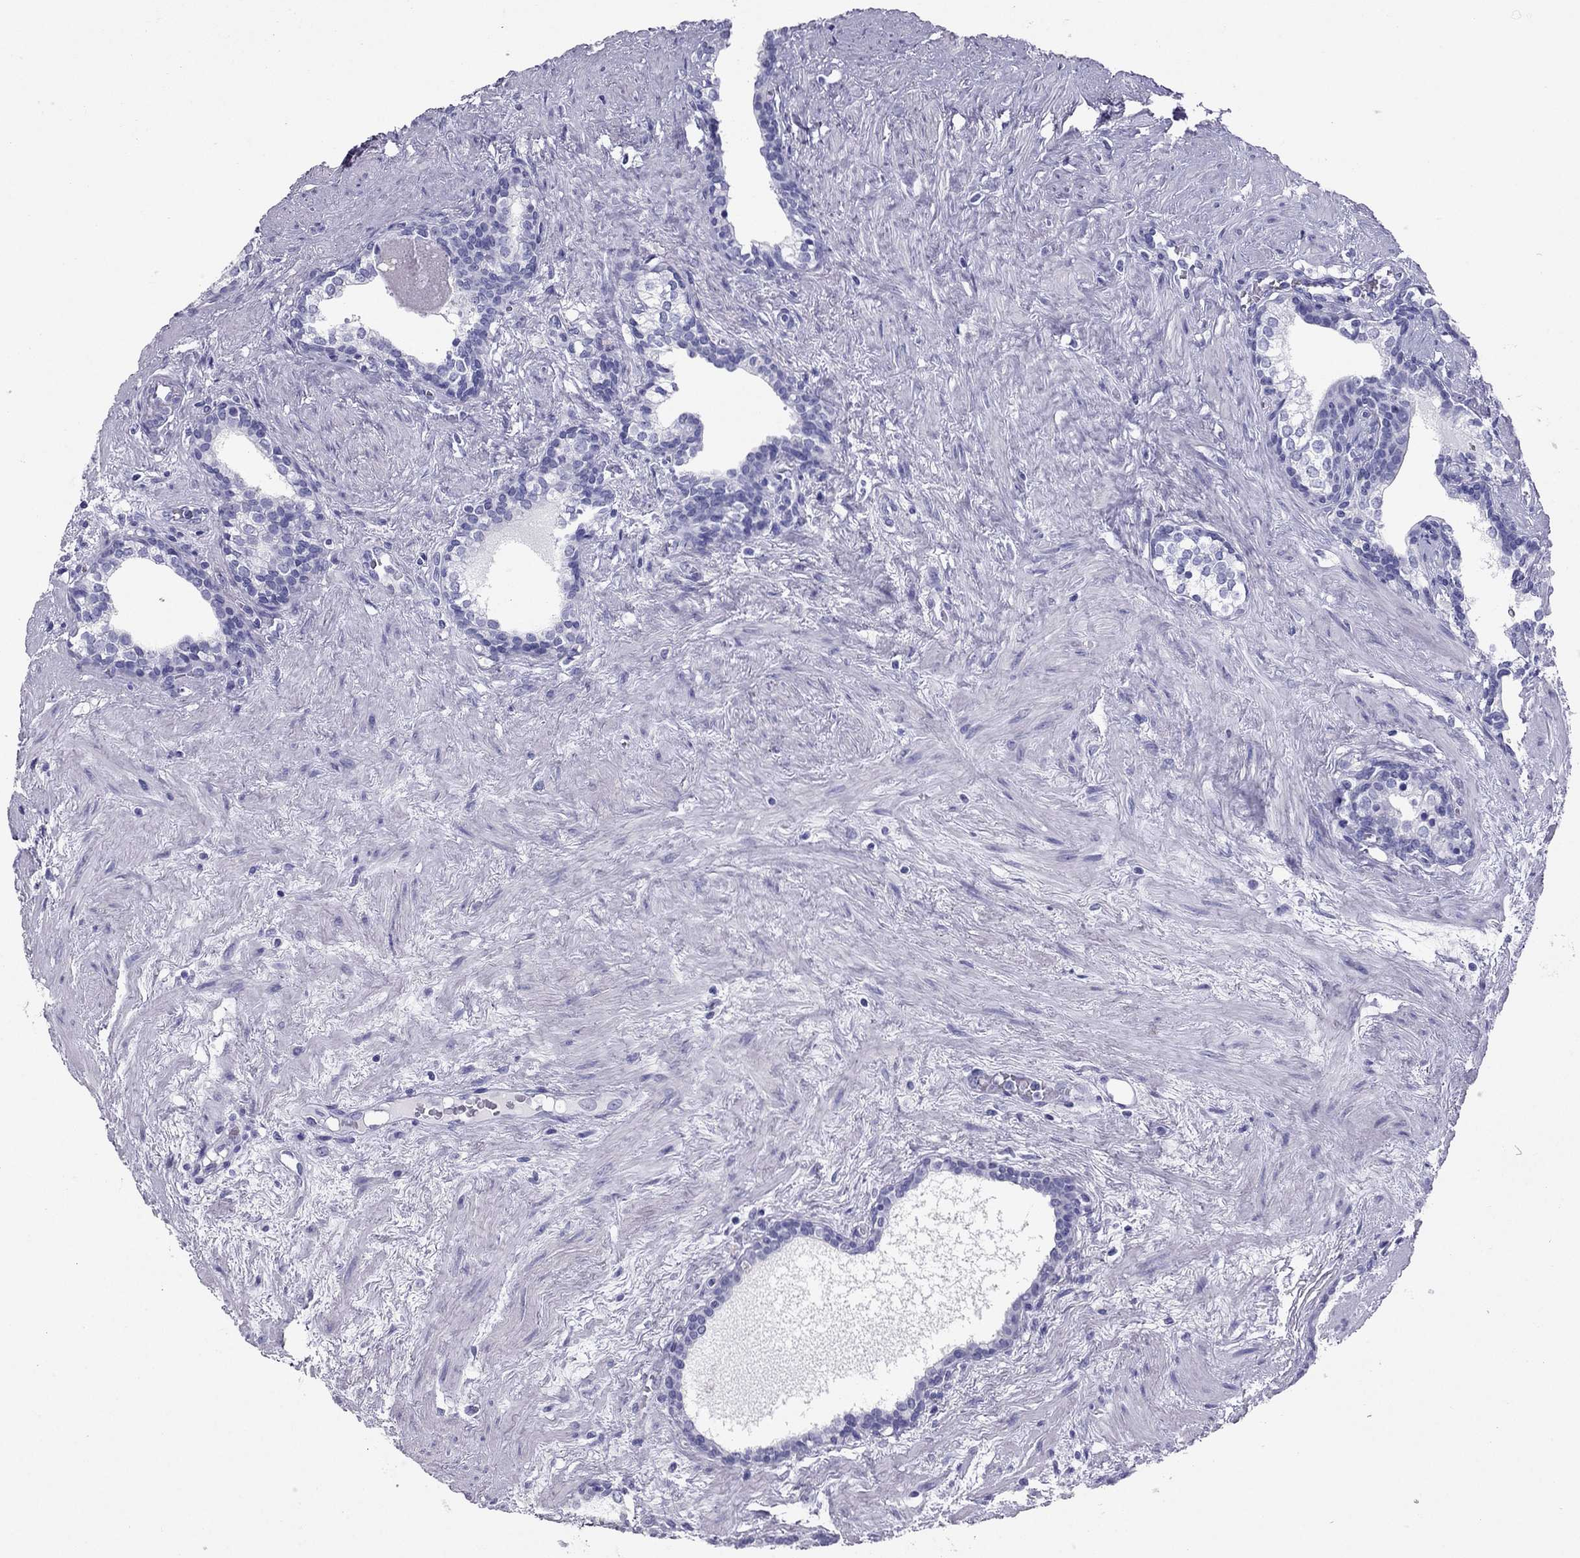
{"staining": {"intensity": "negative", "quantity": "none", "location": "none"}, "tissue": "prostate cancer", "cell_type": "Tumor cells", "image_type": "cancer", "snomed": [{"axis": "morphology", "description": "Adenocarcinoma, NOS"}, {"axis": "morphology", "description": "Adenocarcinoma, High grade"}, {"axis": "topography", "description": "Prostate"}], "caption": "A photomicrograph of human prostate cancer (adenocarcinoma) is negative for staining in tumor cells.", "gene": "PDE6A", "patient": {"sex": "male", "age": 61}}